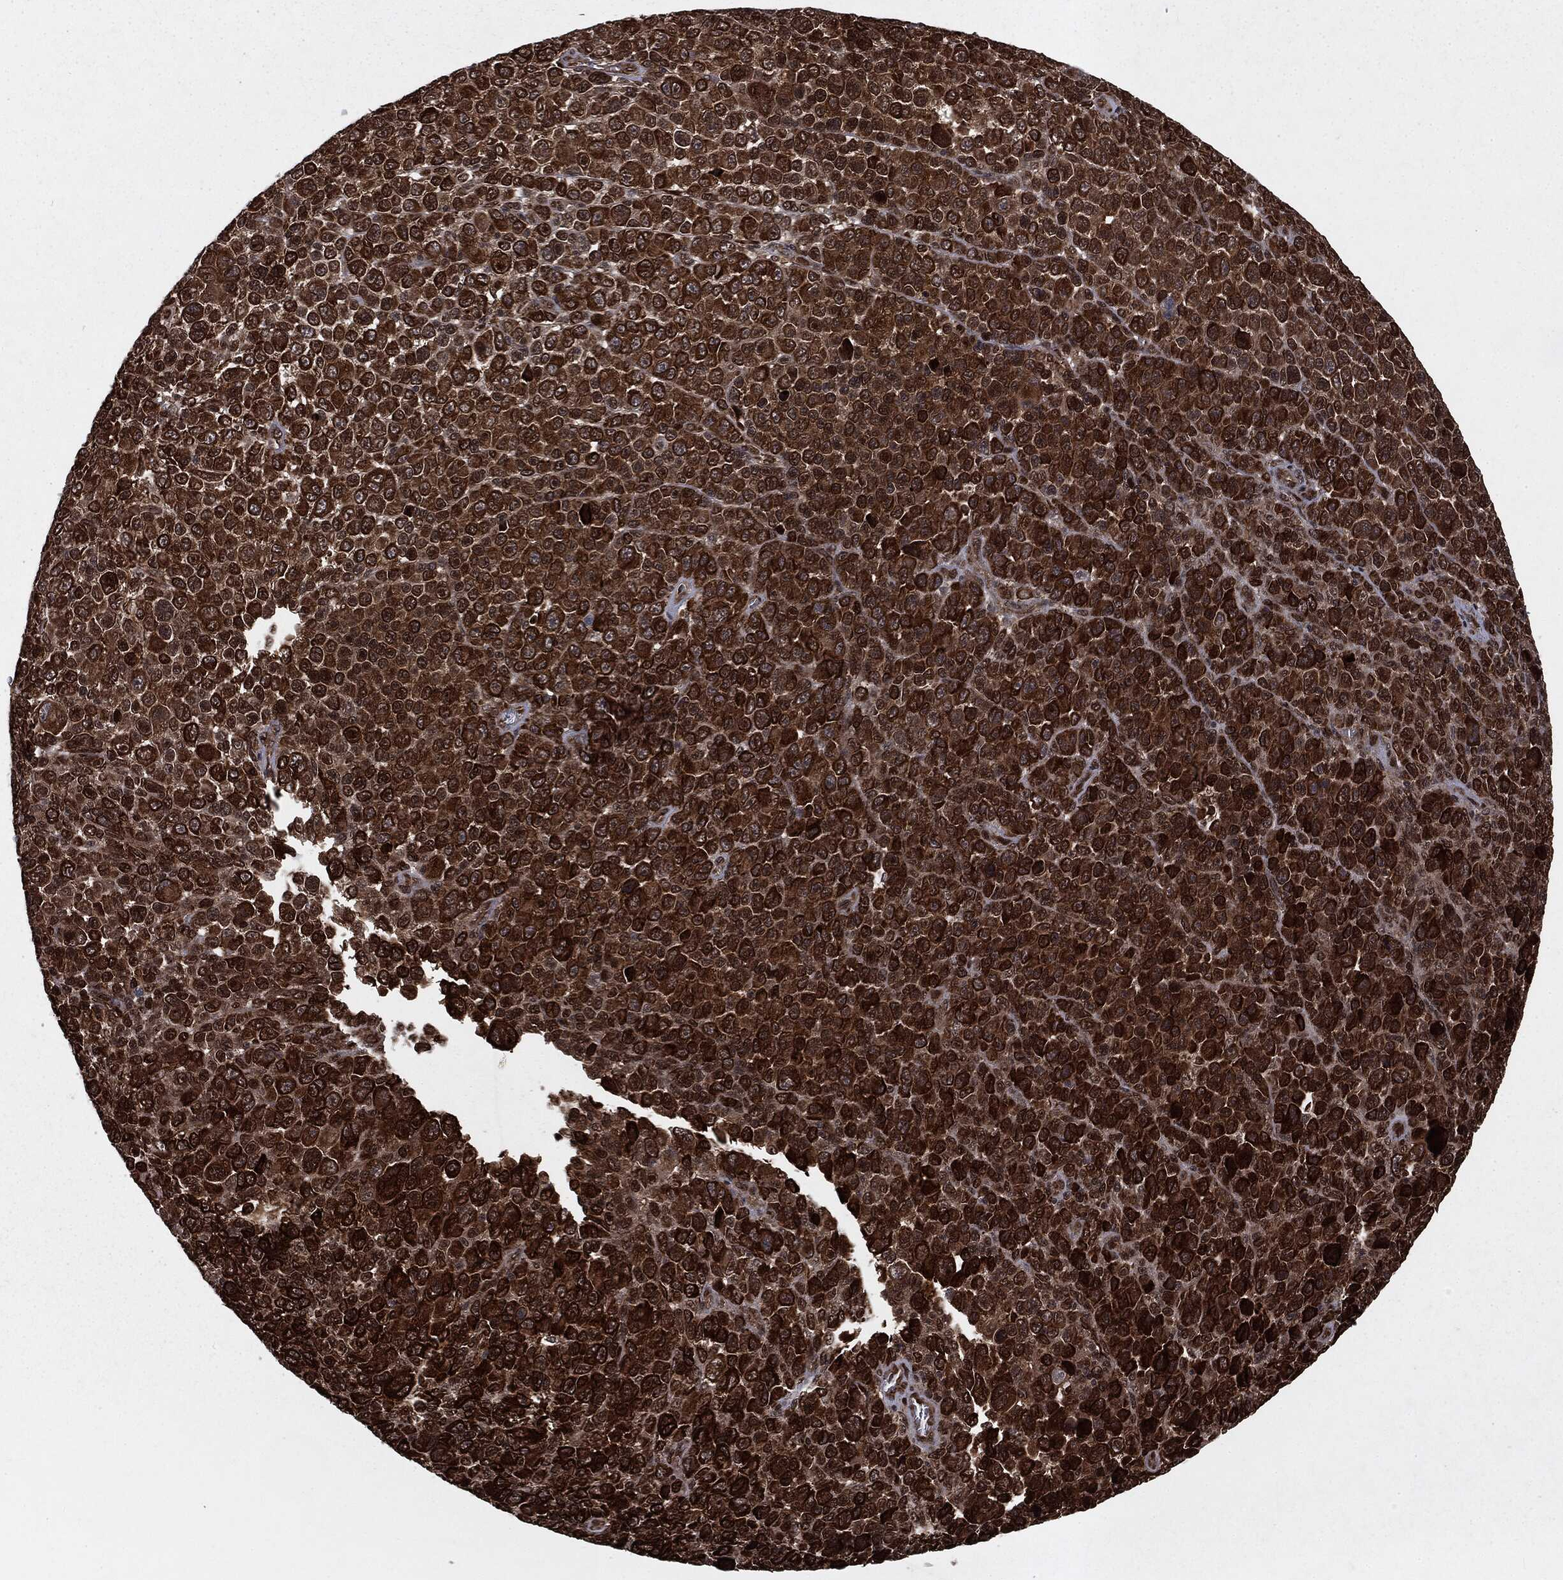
{"staining": {"intensity": "strong", "quantity": ">75%", "location": "cytoplasmic/membranous"}, "tissue": "melanoma", "cell_type": "Tumor cells", "image_type": "cancer", "snomed": [{"axis": "morphology", "description": "Malignant melanoma, NOS"}, {"axis": "topography", "description": "Skin"}], "caption": "Tumor cells show high levels of strong cytoplasmic/membranous staining in approximately >75% of cells in malignant melanoma.", "gene": "RANBP9", "patient": {"sex": "female", "age": 57}}